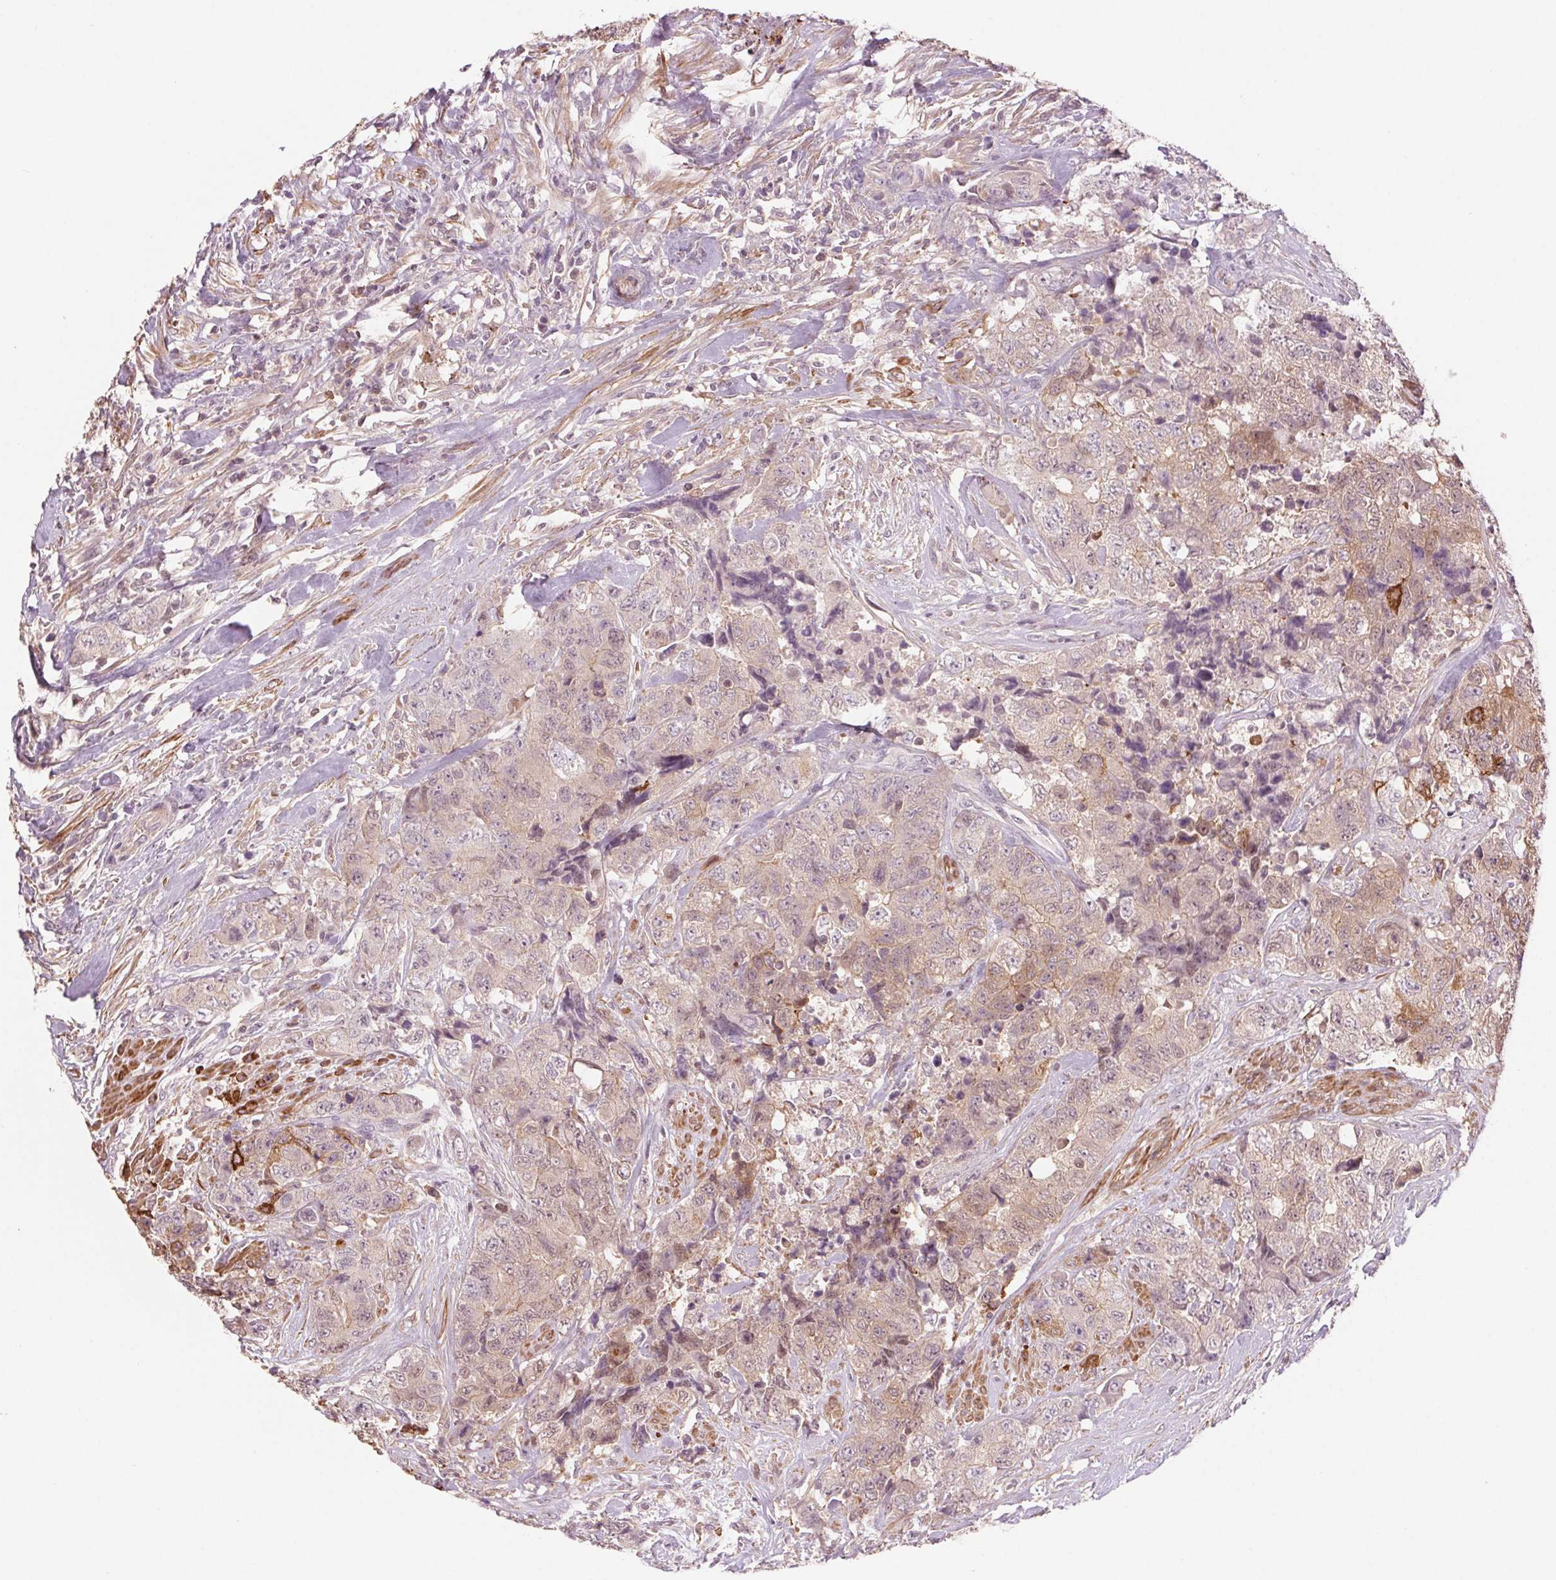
{"staining": {"intensity": "weak", "quantity": "25%-75%", "location": "cytoplasmic/membranous"}, "tissue": "urothelial cancer", "cell_type": "Tumor cells", "image_type": "cancer", "snomed": [{"axis": "morphology", "description": "Urothelial carcinoma, High grade"}, {"axis": "topography", "description": "Urinary bladder"}], "caption": "Urothelial cancer was stained to show a protein in brown. There is low levels of weak cytoplasmic/membranous staining in about 25%-75% of tumor cells.", "gene": "HHLA2", "patient": {"sex": "female", "age": 78}}